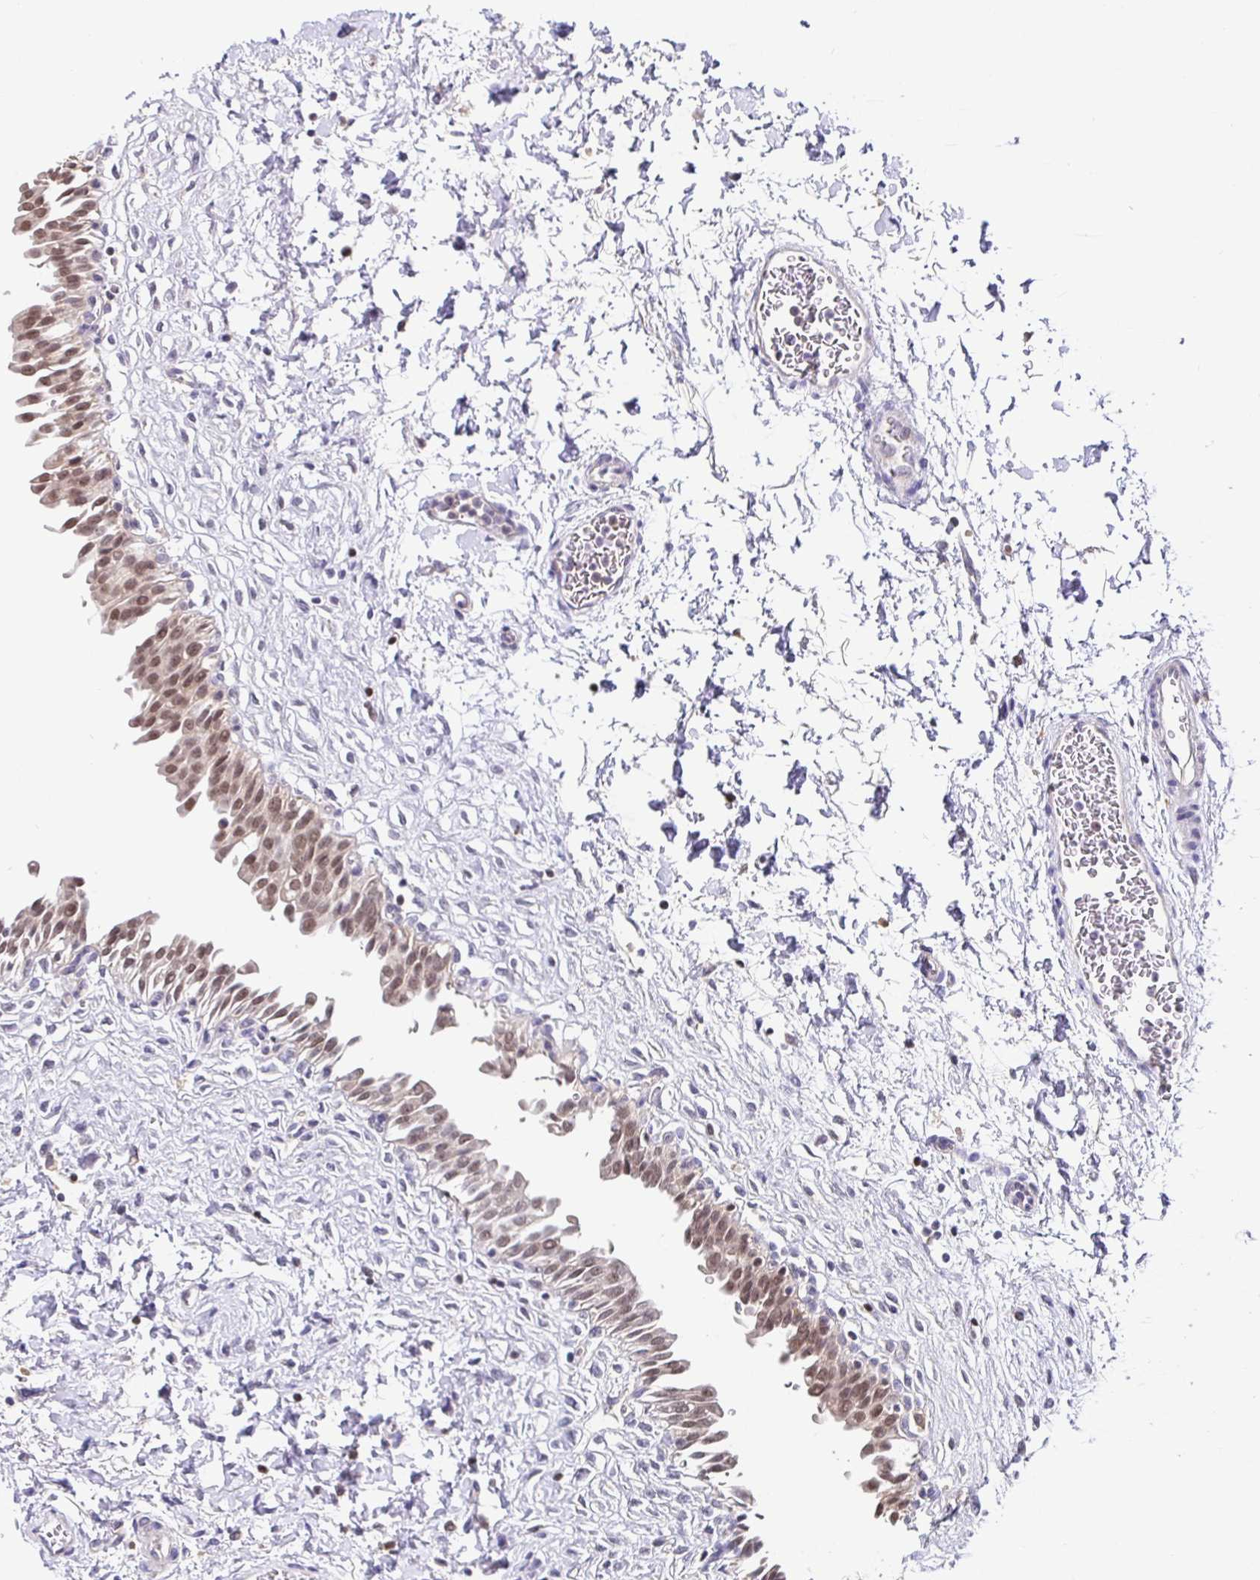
{"staining": {"intensity": "moderate", "quantity": "25%-75%", "location": "nuclear"}, "tissue": "urinary bladder", "cell_type": "Urothelial cells", "image_type": "normal", "snomed": [{"axis": "morphology", "description": "Normal tissue, NOS"}, {"axis": "topography", "description": "Urinary bladder"}], "caption": "Urinary bladder stained for a protein demonstrates moderate nuclear positivity in urothelial cells.", "gene": "SATB1", "patient": {"sex": "male", "age": 37}}